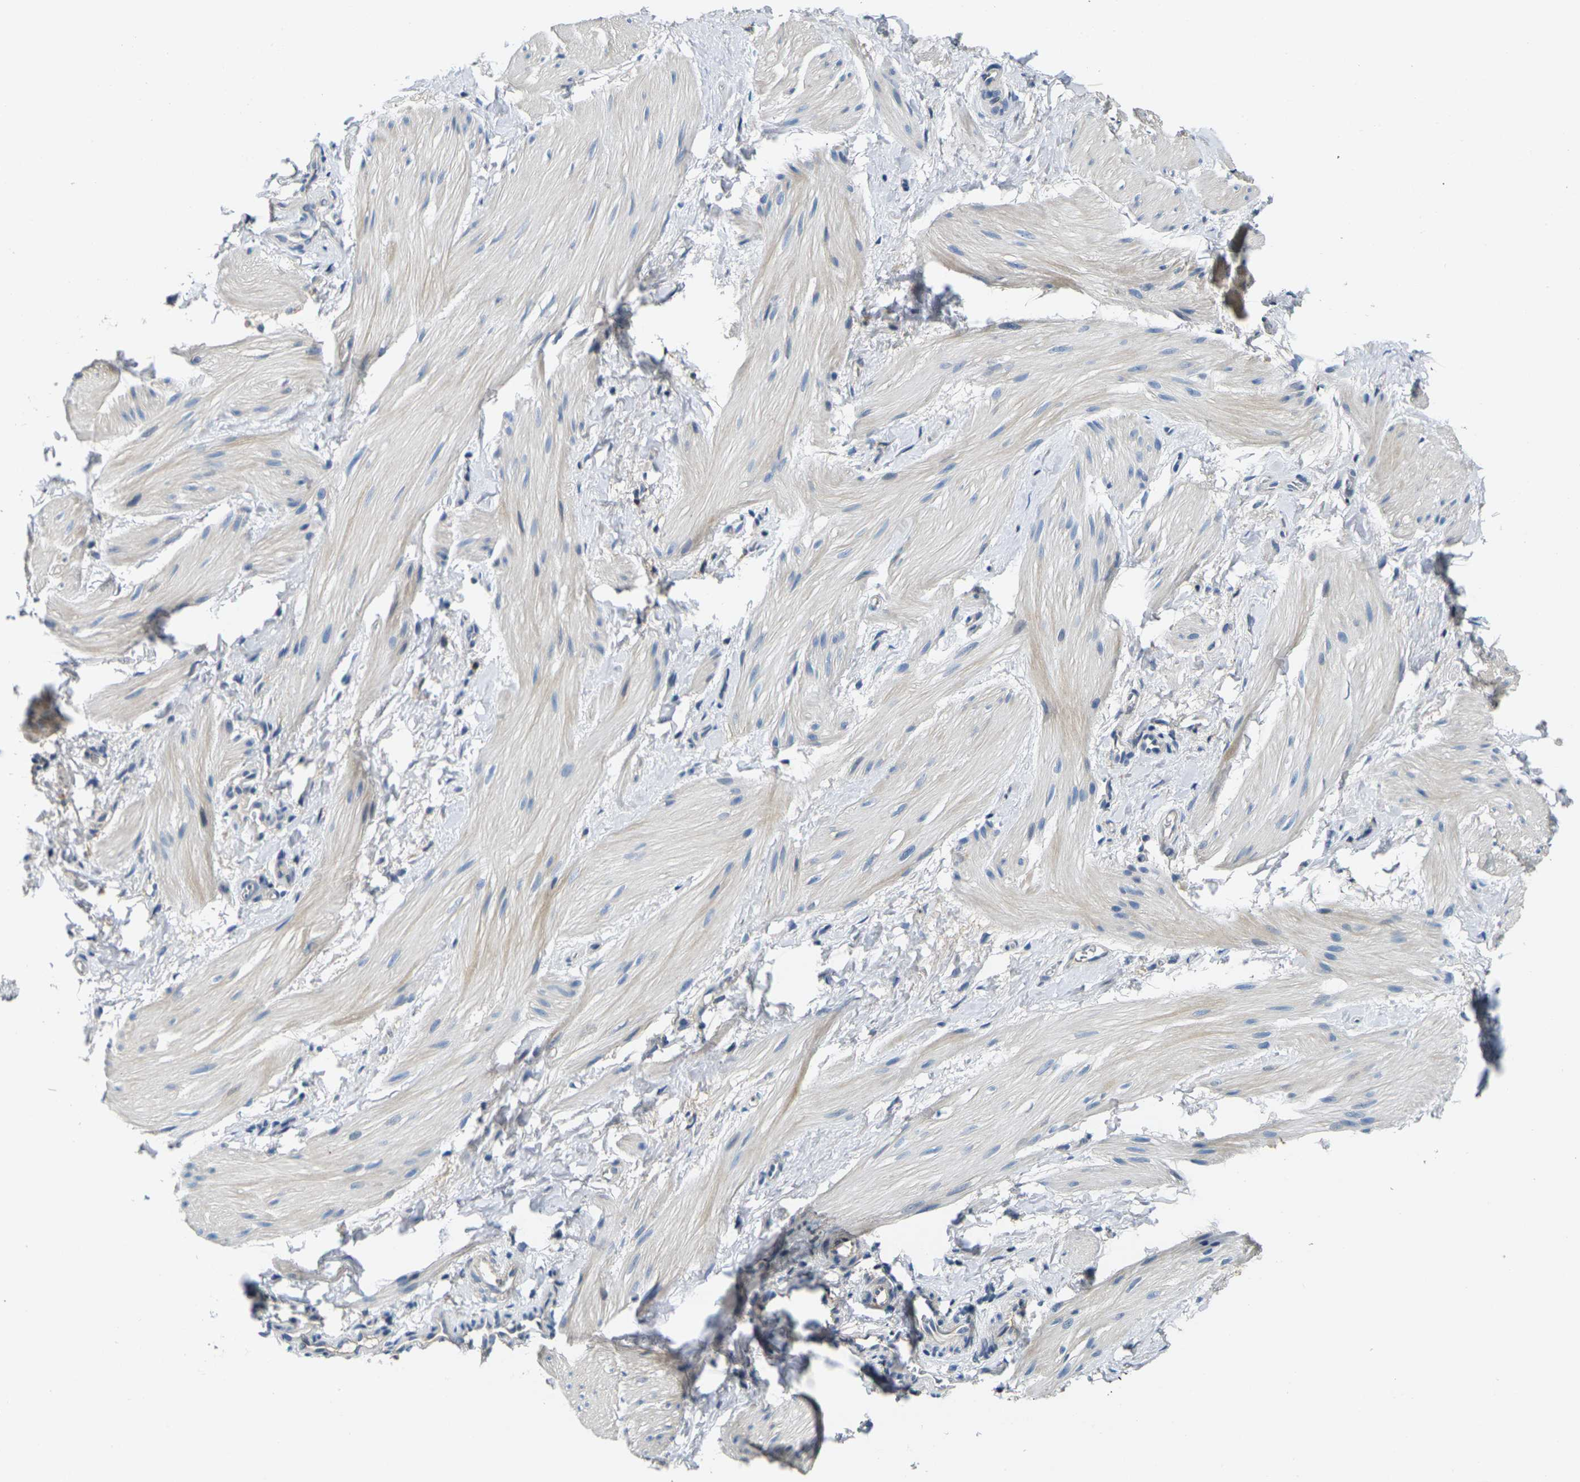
{"staining": {"intensity": "negative", "quantity": "none", "location": "none"}, "tissue": "smooth muscle", "cell_type": "Smooth muscle cells", "image_type": "normal", "snomed": [{"axis": "morphology", "description": "Normal tissue, NOS"}, {"axis": "topography", "description": "Smooth muscle"}], "caption": "Smooth muscle was stained to show a protein in brown. There is no significant expression in smooth muscle cells. Brightfield microscopy of IHC stained with DAB (3,3'-diaminobenzidine) (brown) and hematoxylin (blue), captured at high magnification.", "gene": "SHISAL2B", "patient": {"sex": "male", "age": 16}}